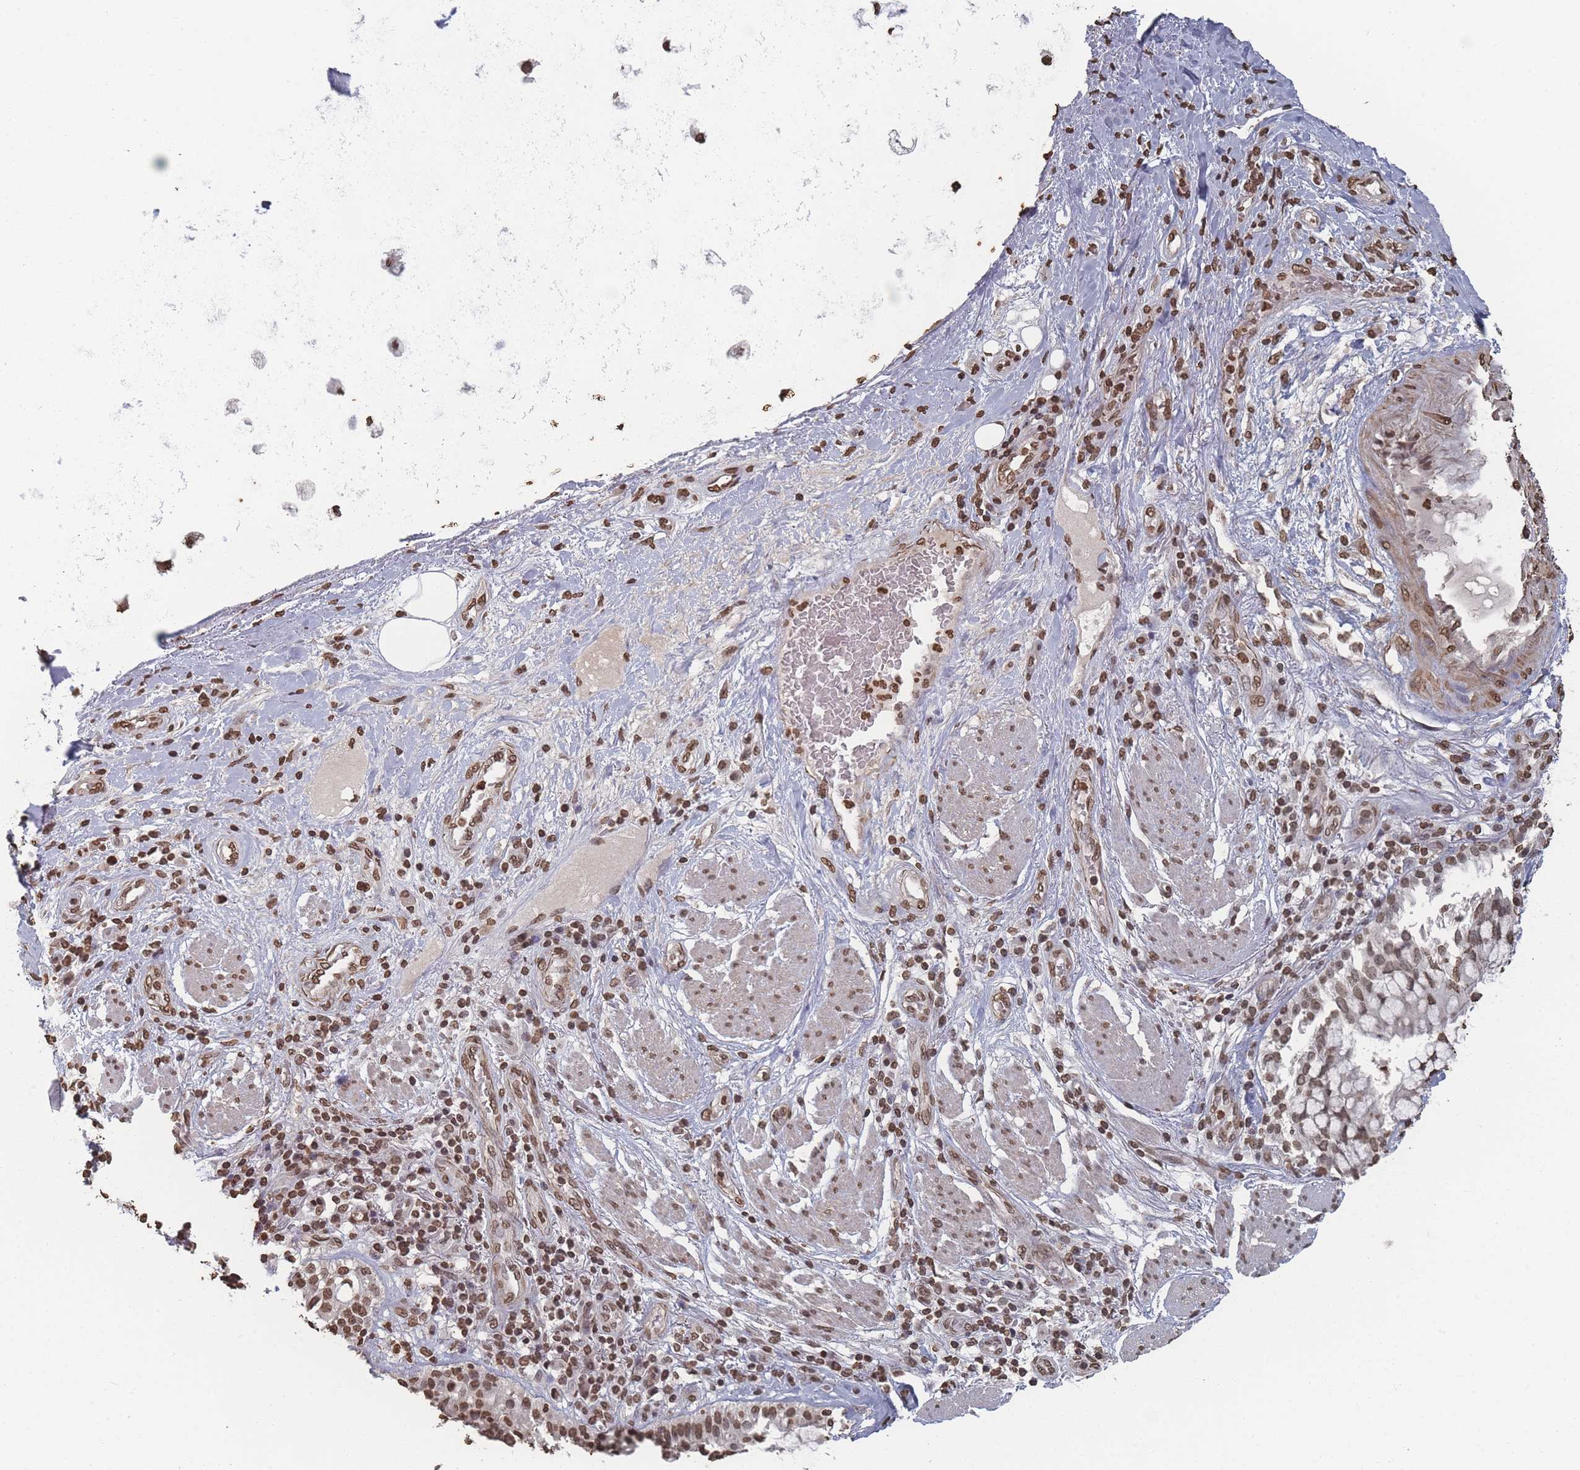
{"staining": {"intensity": "moderate", "quantity": ">75%", "location": "nuclear"}, "tissue": "soft tissue", "cell_type": "Fibroblasts", "image_type": "normal", "snomed": [{"axis": "morphology", "description": "Normal tissue, NOS"}, {"axis": "morphology", "description": "Squamous cell carcinoma, NOS"}, {"axis": "topography", "description": "Bronchus"}, {"axis": "topography", "description": "Lung"}], "caption": "Soft tissue stained for a protein (brown) displays moderate nuclear positive staining in about >75% of fibroblasts.", "gene": "PLEKHG5", "patient": {"sex": "male", "age": 64}}